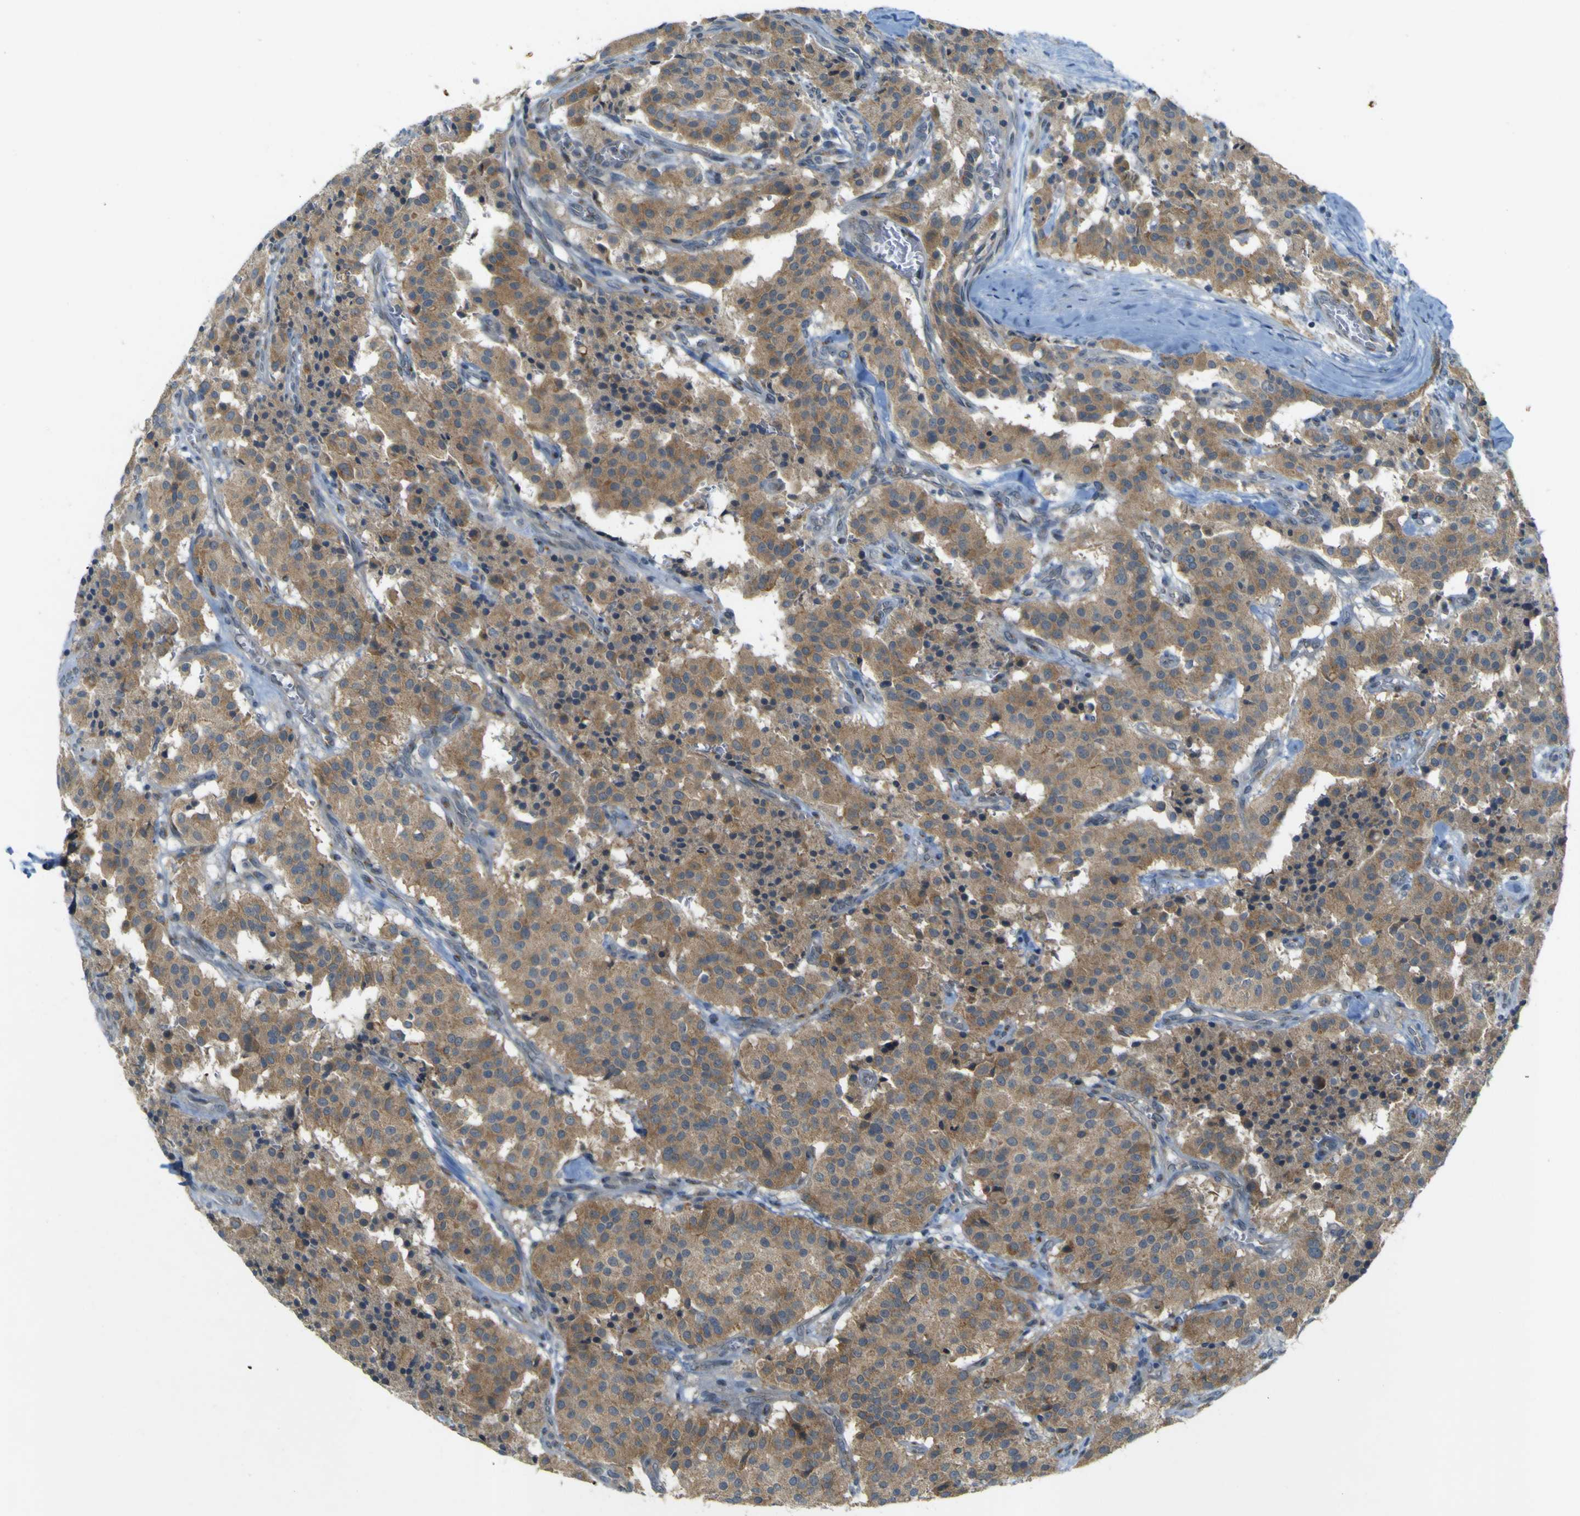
{"staining": {"intensity": "moderate", "quantity": ">75%", "location": "cytoplasmic/membranous"}, "tissue": "carcinoid", "cell_type": "Tumor cells", "image_type": "cancer", "snomed": [{"axis": "morphology", "description": "Carcinoid, malignant, NOS"}, {"axis": "topography", "description": "Lung"}], "caption": "Human malignant carcinoid stained for a protein (brown) exhibits moderate cytoplasmic/membranous positive expression in approximately >75% of tumor cells.", "gene": "IGF2R", "patient": {"sex": "male", "age": 30}}